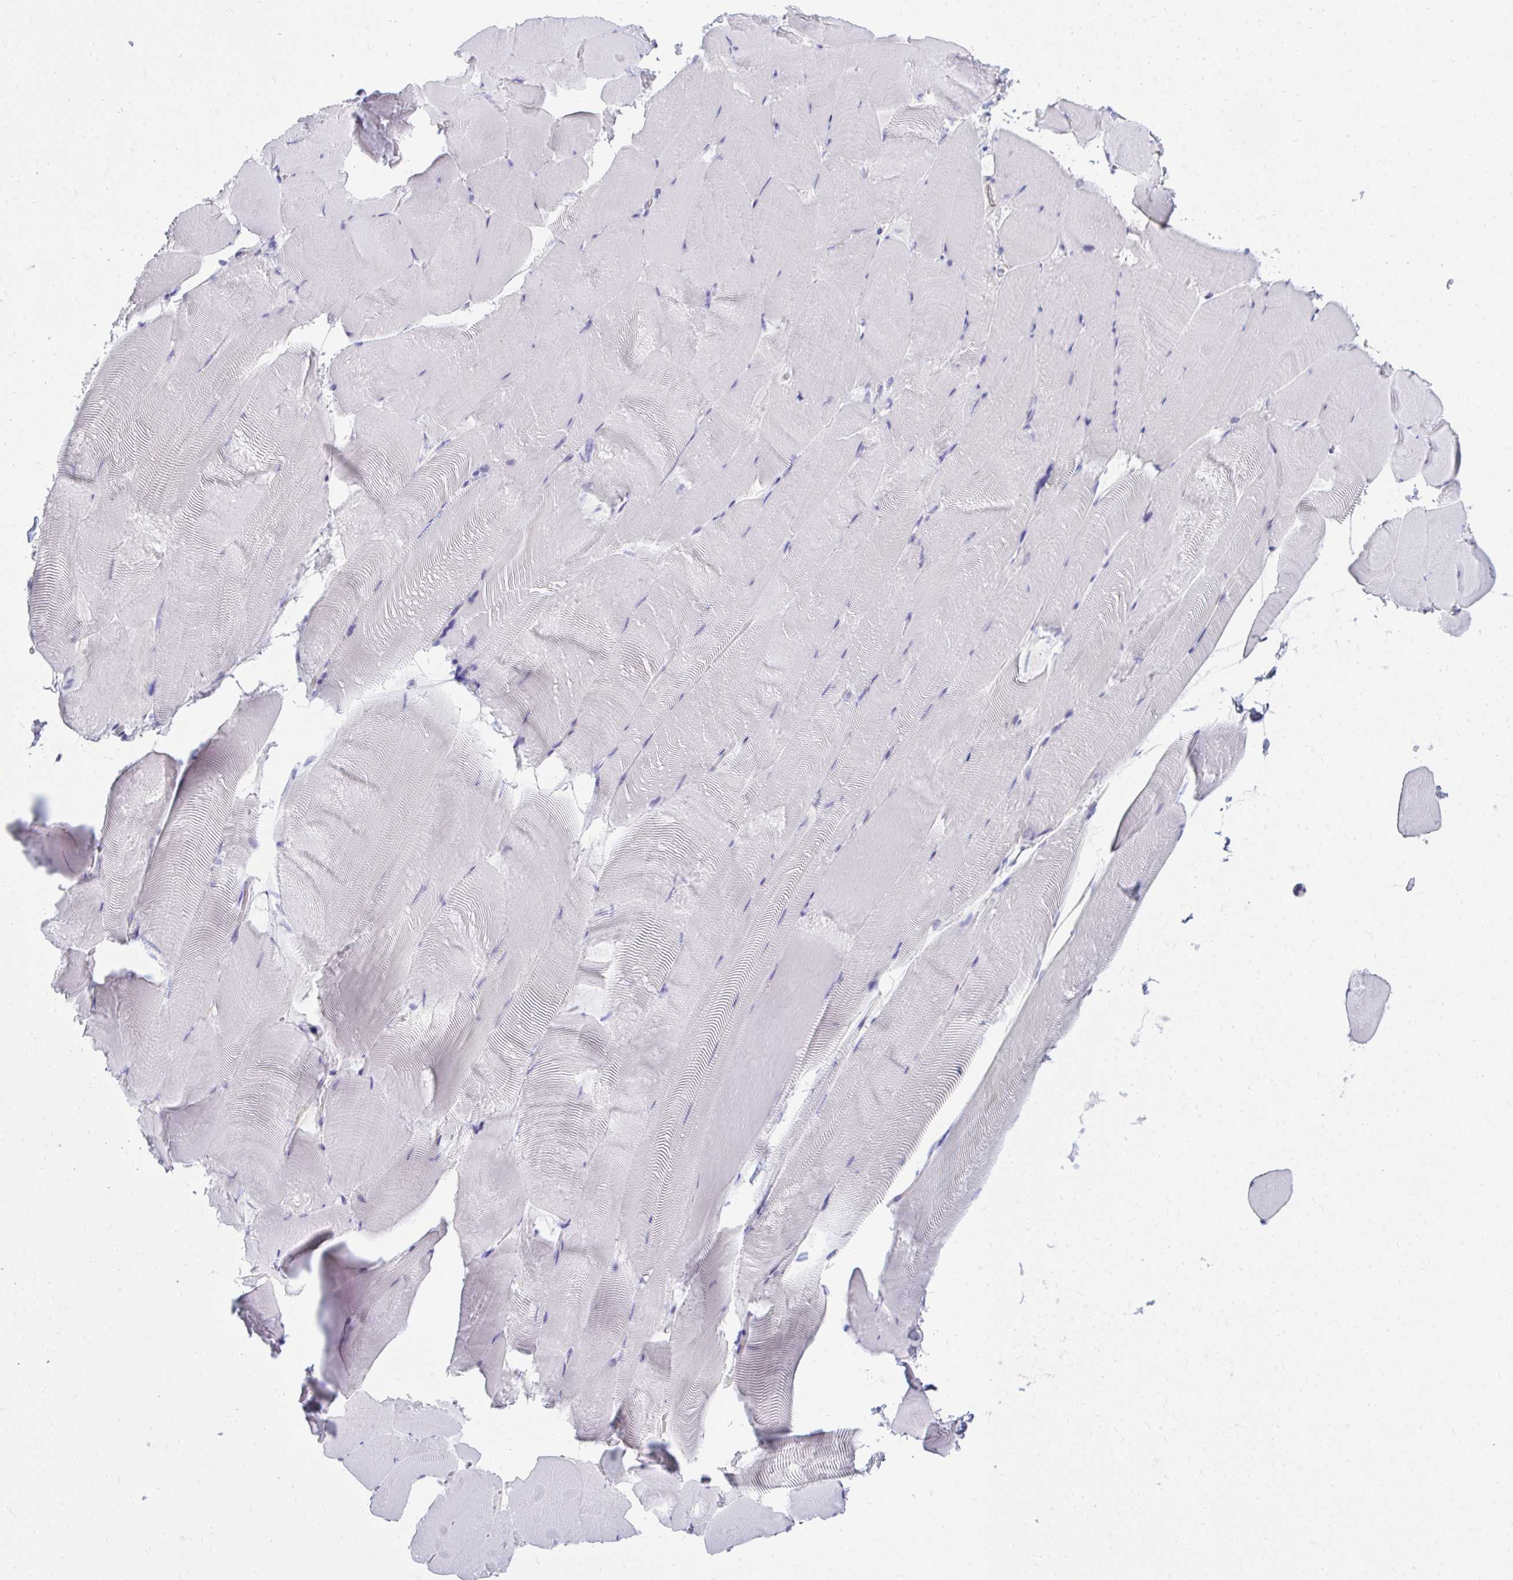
{"staining": {"intensity": "negative", "quantity": "none", "location": "none"}, "tissue": "skeletal muscle", "cell_type": "Myocytes", "image_type": "normal", "snomed": [{"axis": "morphology", "description": "Normal tissue, NOS"}, {"axis": "topography", "description": "Skeletal muscle"}], "caption": "This histopathology image is of unremarkable skeletal muscle stained with immunohistochemistry (IHC) to label a protein in brown with the nuclei are counter-stained blue. There is no staining in myocytes.", "gene": "LRRC36", "patient": {"sex": "female", "age": 64}}